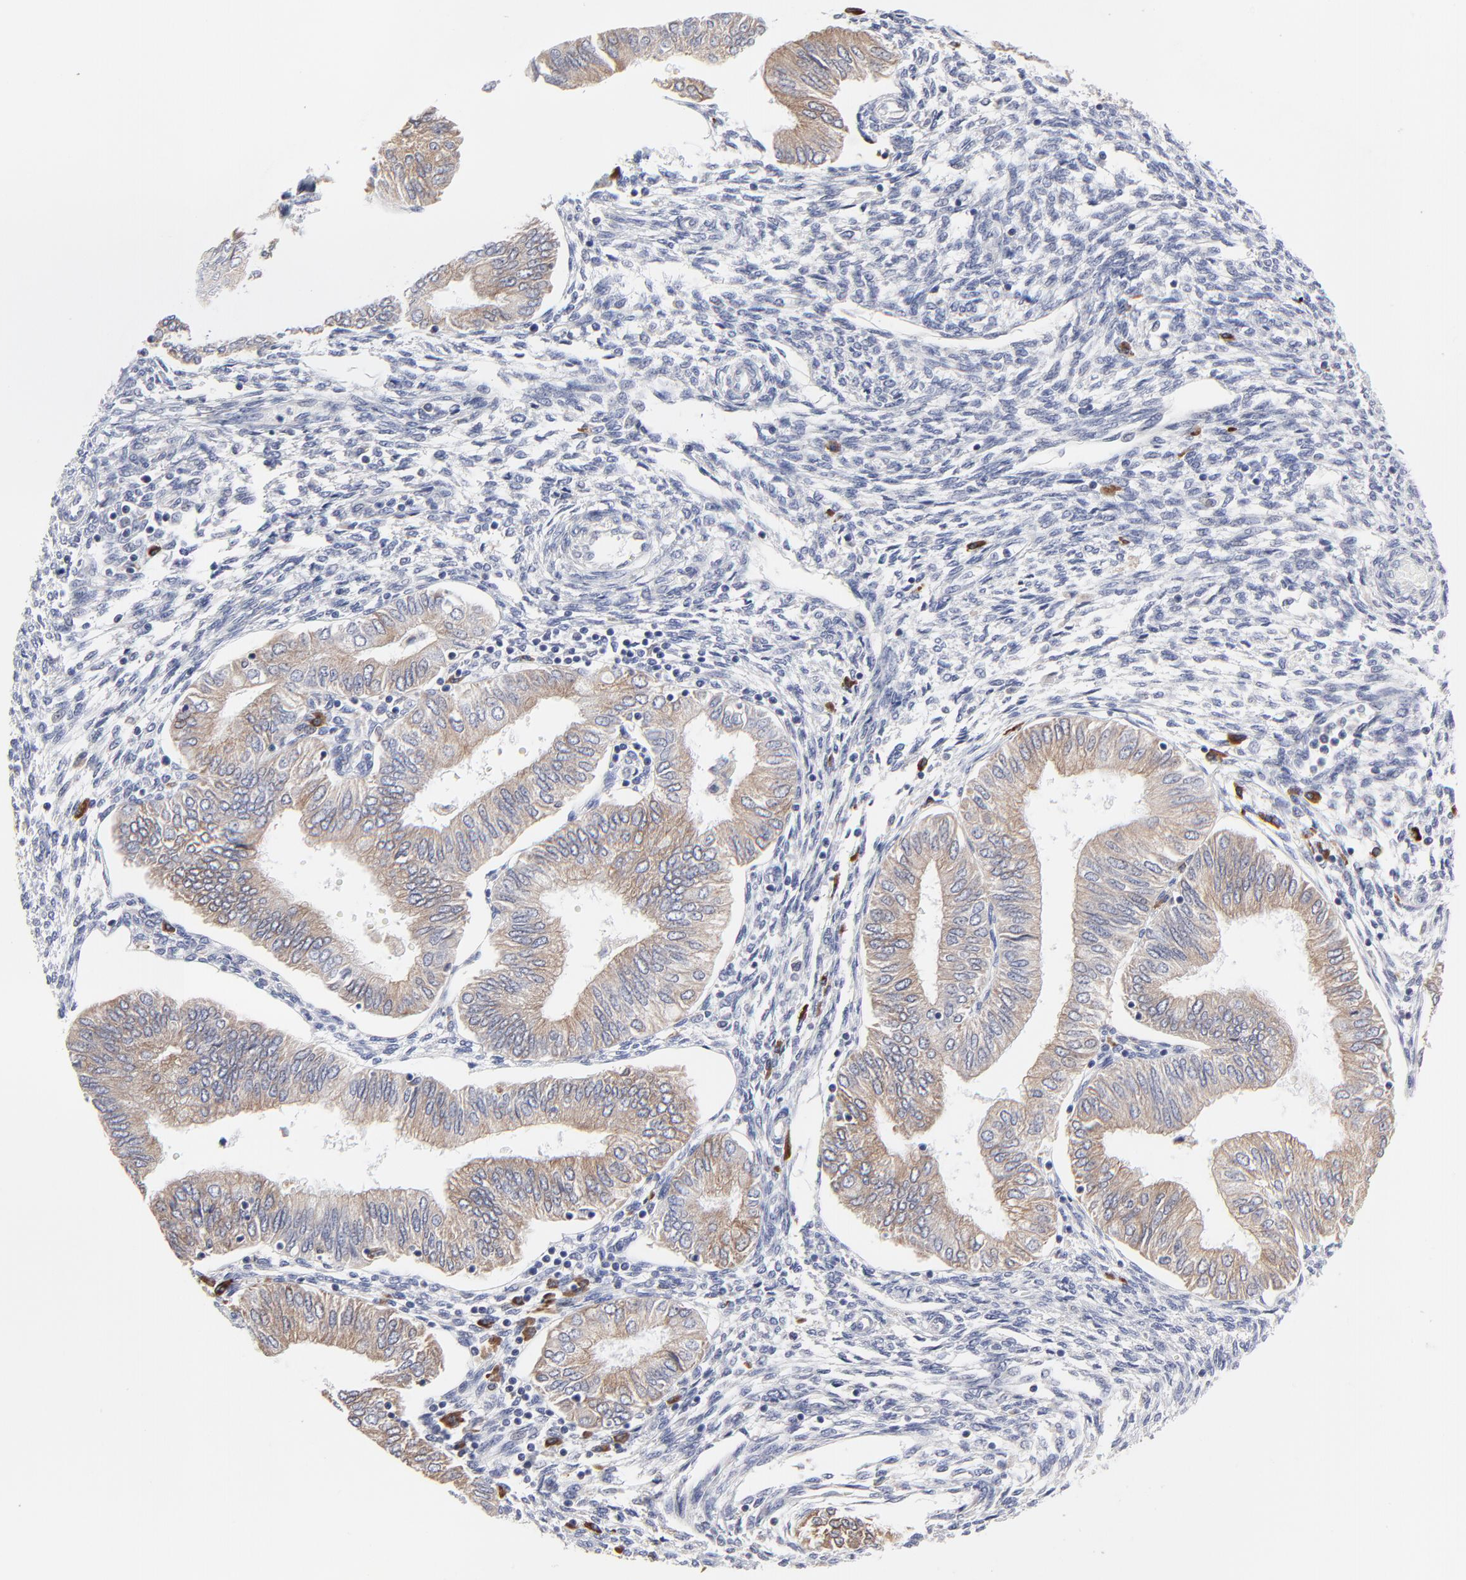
{"staining": {"intensity": "weak", "quantity": ">75%", "location": "cytoplasmic/membranous"}, "tissue": "endometrial cancer", "cell_type": "Tumor cells", "image_type": "cancer", "snomed": [{"axis": "morphology", "description": "Adenocarcinoma, NOS"}, {"axis": "topography", "description": "Endometrium"}], "caption": "Tumor cells reveal weak cytoplasmic/membranous staining in approximately >75% of cells in endometrial adenocarcinoma. The staining was performed using DAB (3,3'-diaminobenzidine), with brown indicating positive protein expression. Nuclei are stained blue with hematoxylin.", "gene": "TRIM22", "patient": {"sex": "female", "age": 51}}